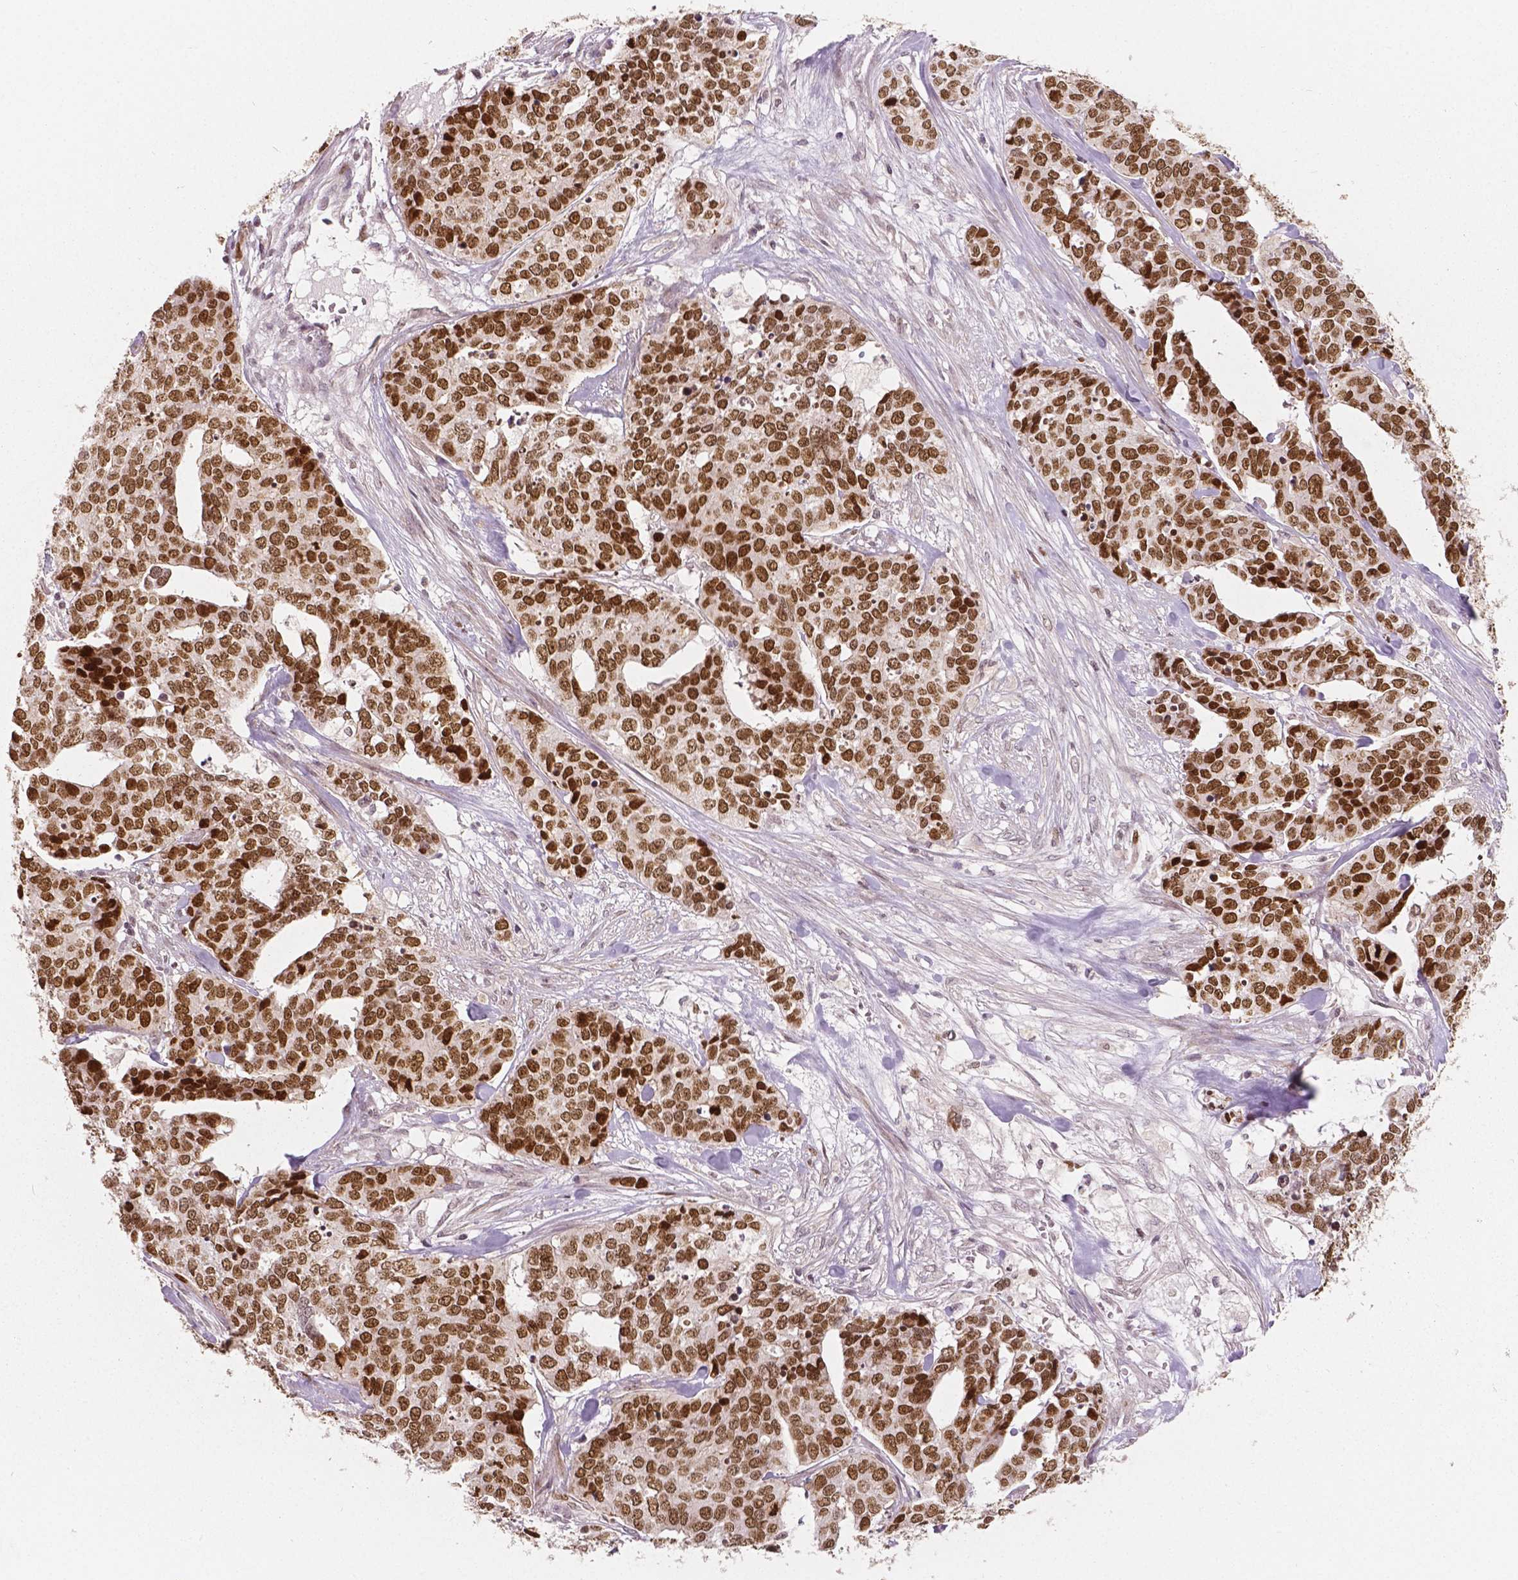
{"staining": {"intensity": "strong", "quantity": ">75%", "location": "nuclear"}, "tissue": "ovarian cancer", "cell_type": "Tumor cells", "image_type": "cancer", "snomed": [{"axis": "morphology", "description": "Carcinoma, endometroid"}, {"axis": "topography", "description": "Ovary"}], "caption": "IHC (DAB (3,3'-diaminobenzidine)) staining of human ovarian cancer (endometroid carcinoma) displays strong nuclear protein expression in approximately >75% of tumor cells.", "gene": "NSD2", "patient": {"sex": "female", "age": 65}}